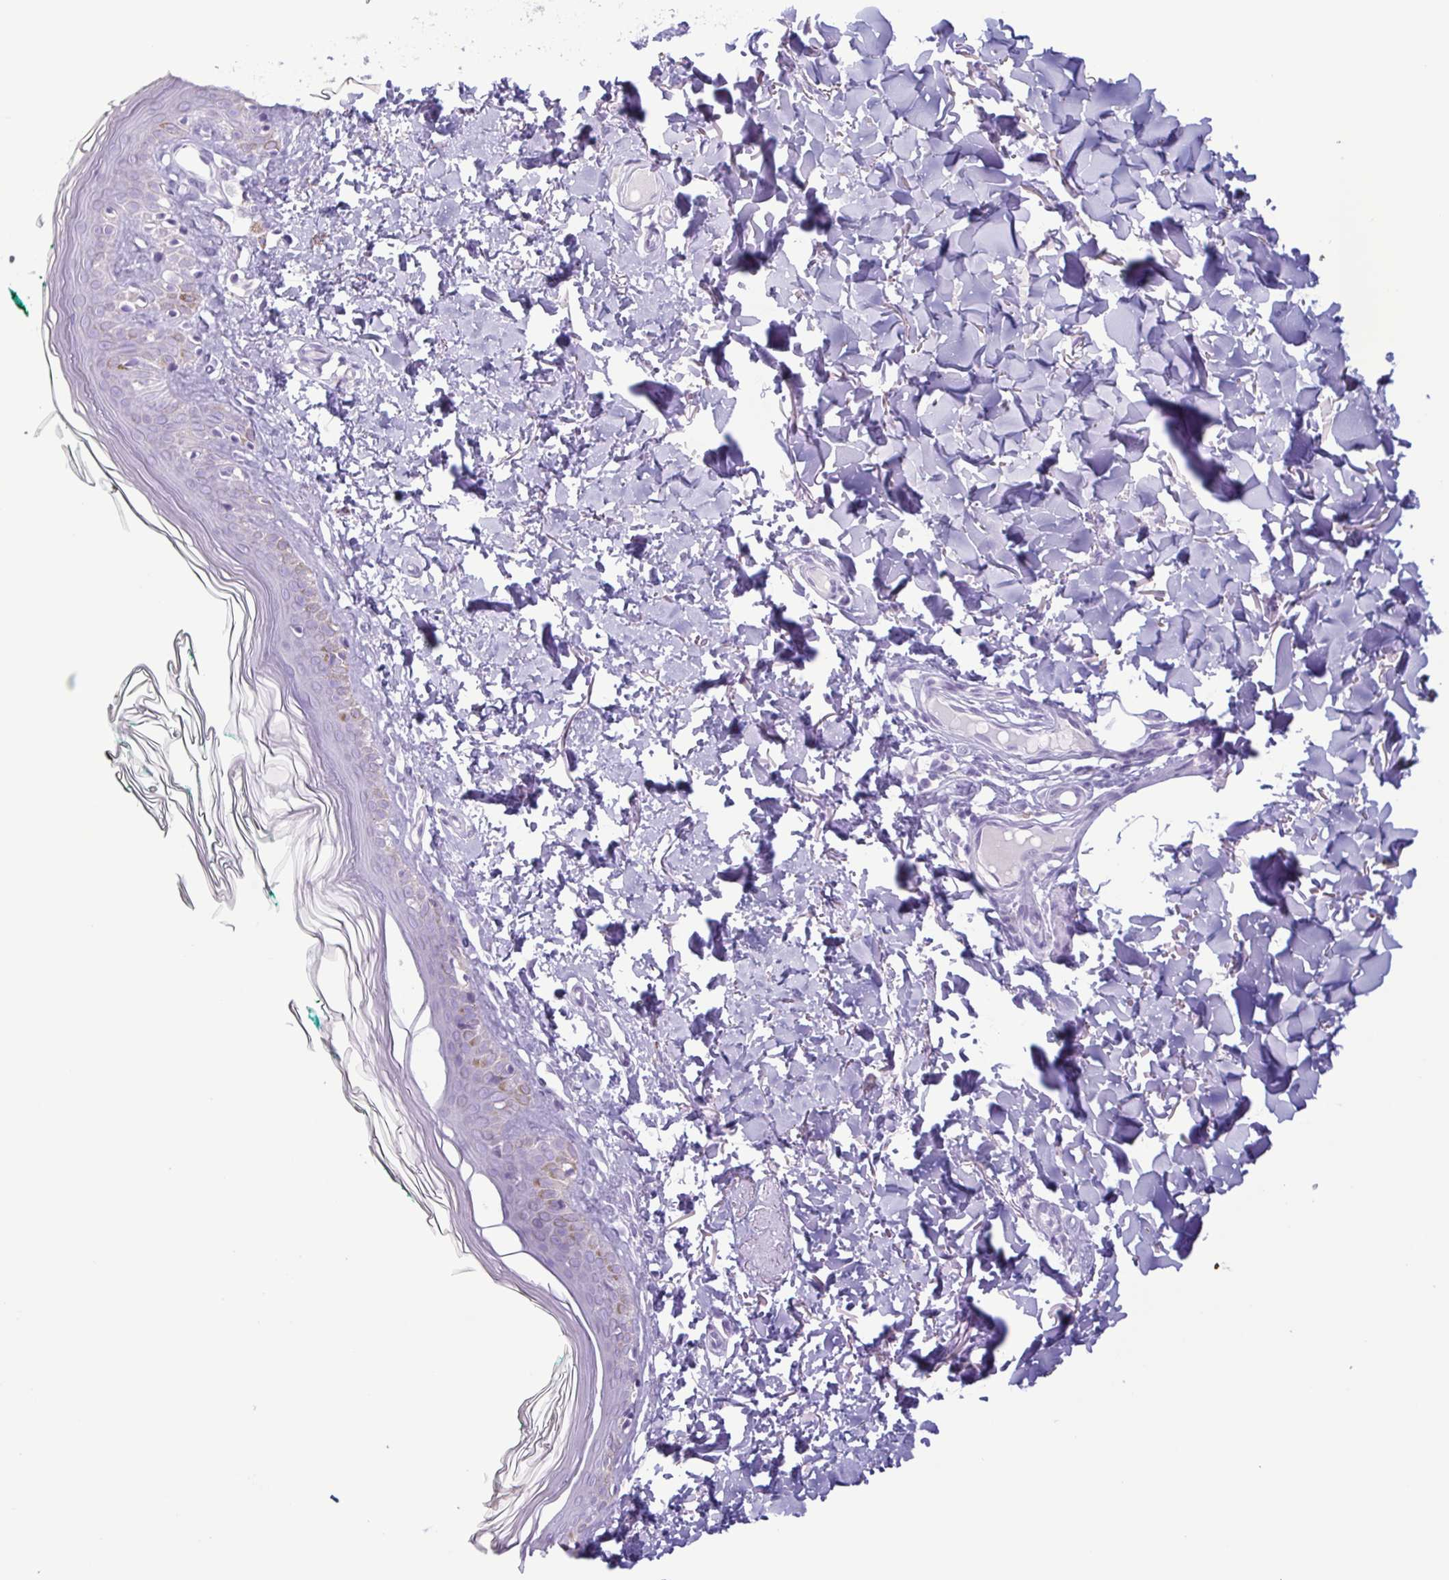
{"staining": {"intensity": "negative", "quantity": "none", "location": "none"}, "tissue": "skin", "cell_type": "Fibroblasts", "image_type": "normal", "snomed": [{"axis": "morphology", "description": "Normal tissue, NOS"}, {"axis": "topography", "description": "Skin"}, {"axis": "topography", "description": "Peripheral nerve tissue"}], "caption": "IHC of unremarkable skin shows no positivity in fibroblasts. (Brightfield microscopy of DAB (3,3'-diaminobenzidine) immunohistochemistry (IHC) at high magnification).", "gene": "LTF", "patient": {"sex": "female", "age": 45}}